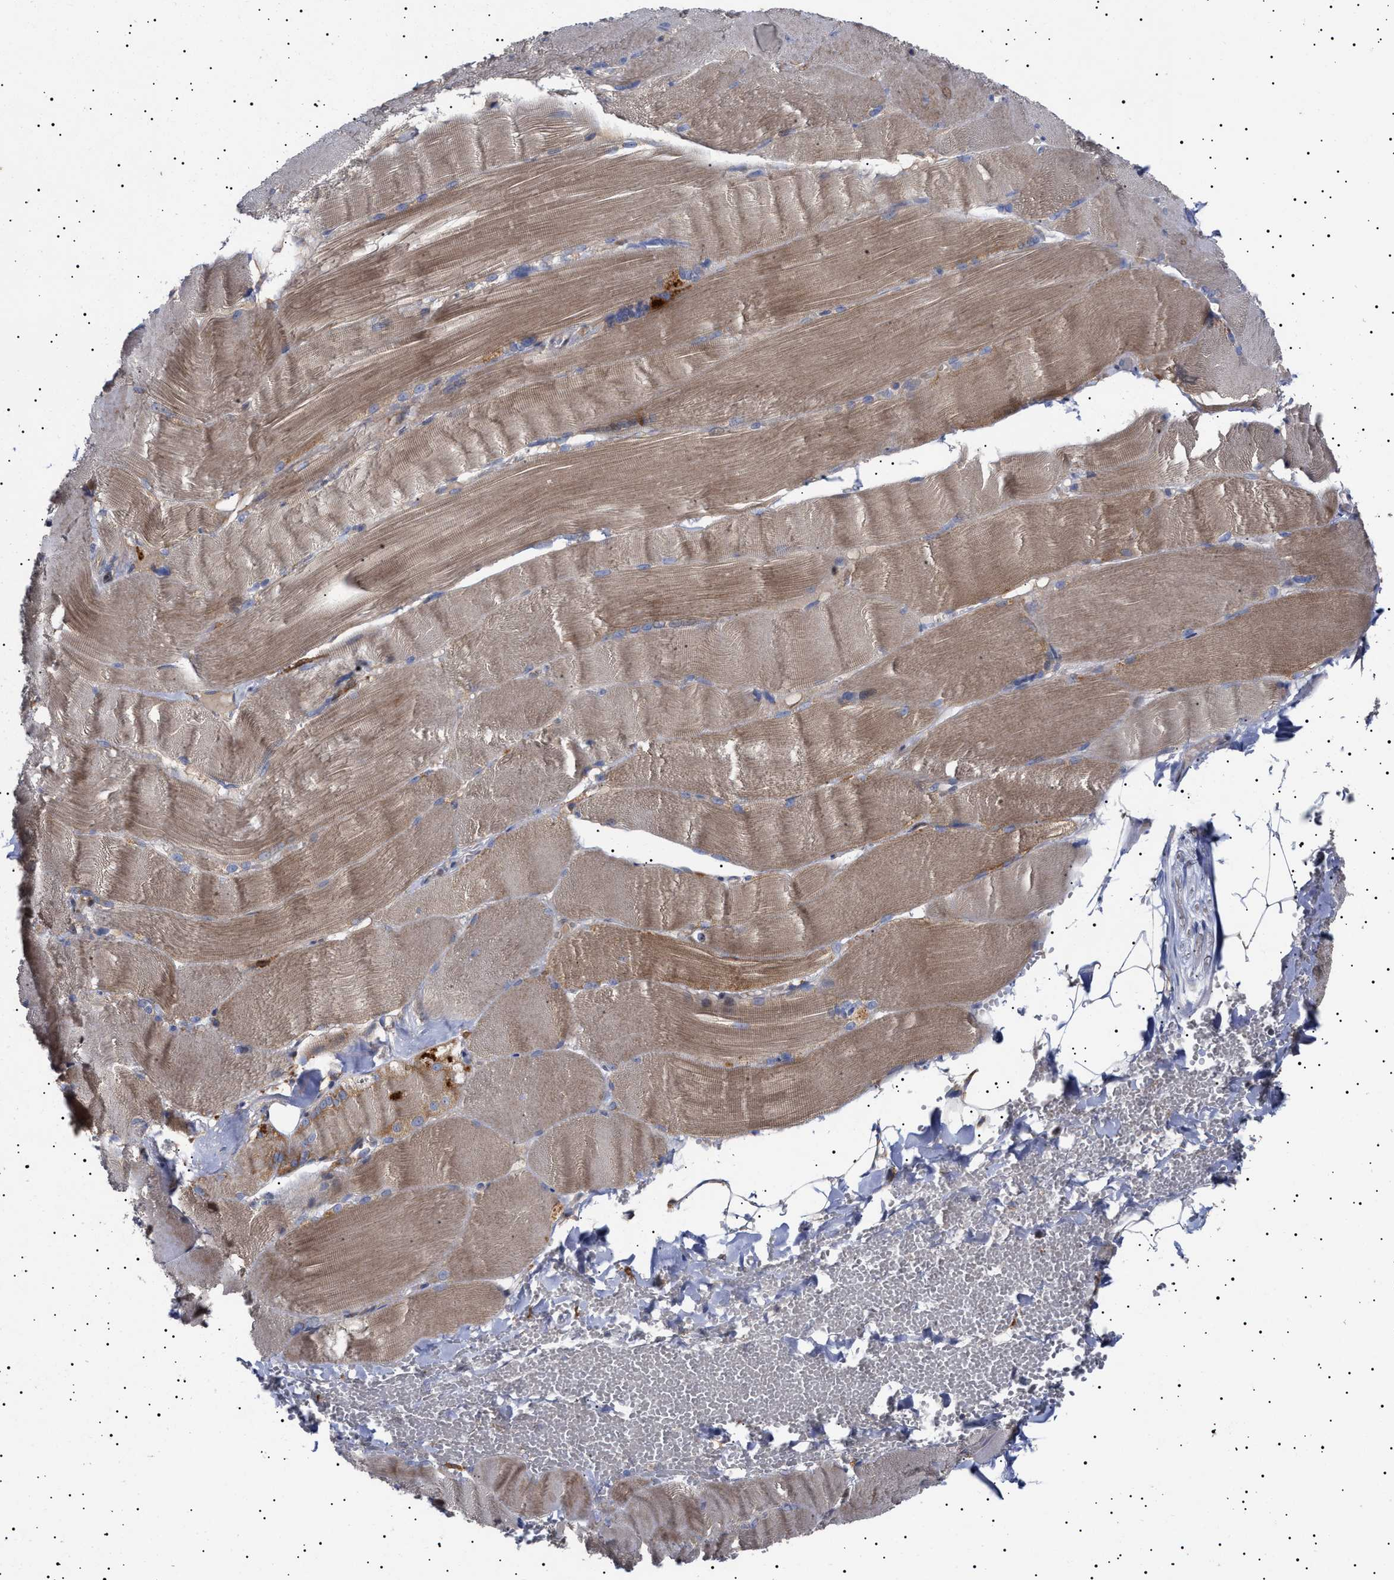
{"staining": {"intensity": "moderate", "quantity": ">75%", "location": "cytoplasmic/membranous"}, "tissue": "skeletal muscle", "cell_type": "Myocytes", "image_type": "normal", "snomed": [{"axis": "morphology", "description": "Normal tissue, NOS"}, {"axis": "topography", "description": "Skin"}, {"axis": "topography", "description": "Skeletal muscle"}], "caption": "Brown immunohistochemical staining in unremarkable skeletal muscle displays moderate cytoplasmic/membranous staining in about >75% of myocytes.", "gene": "MRPL10", "patient": {"sex": "male", "age": 83}}